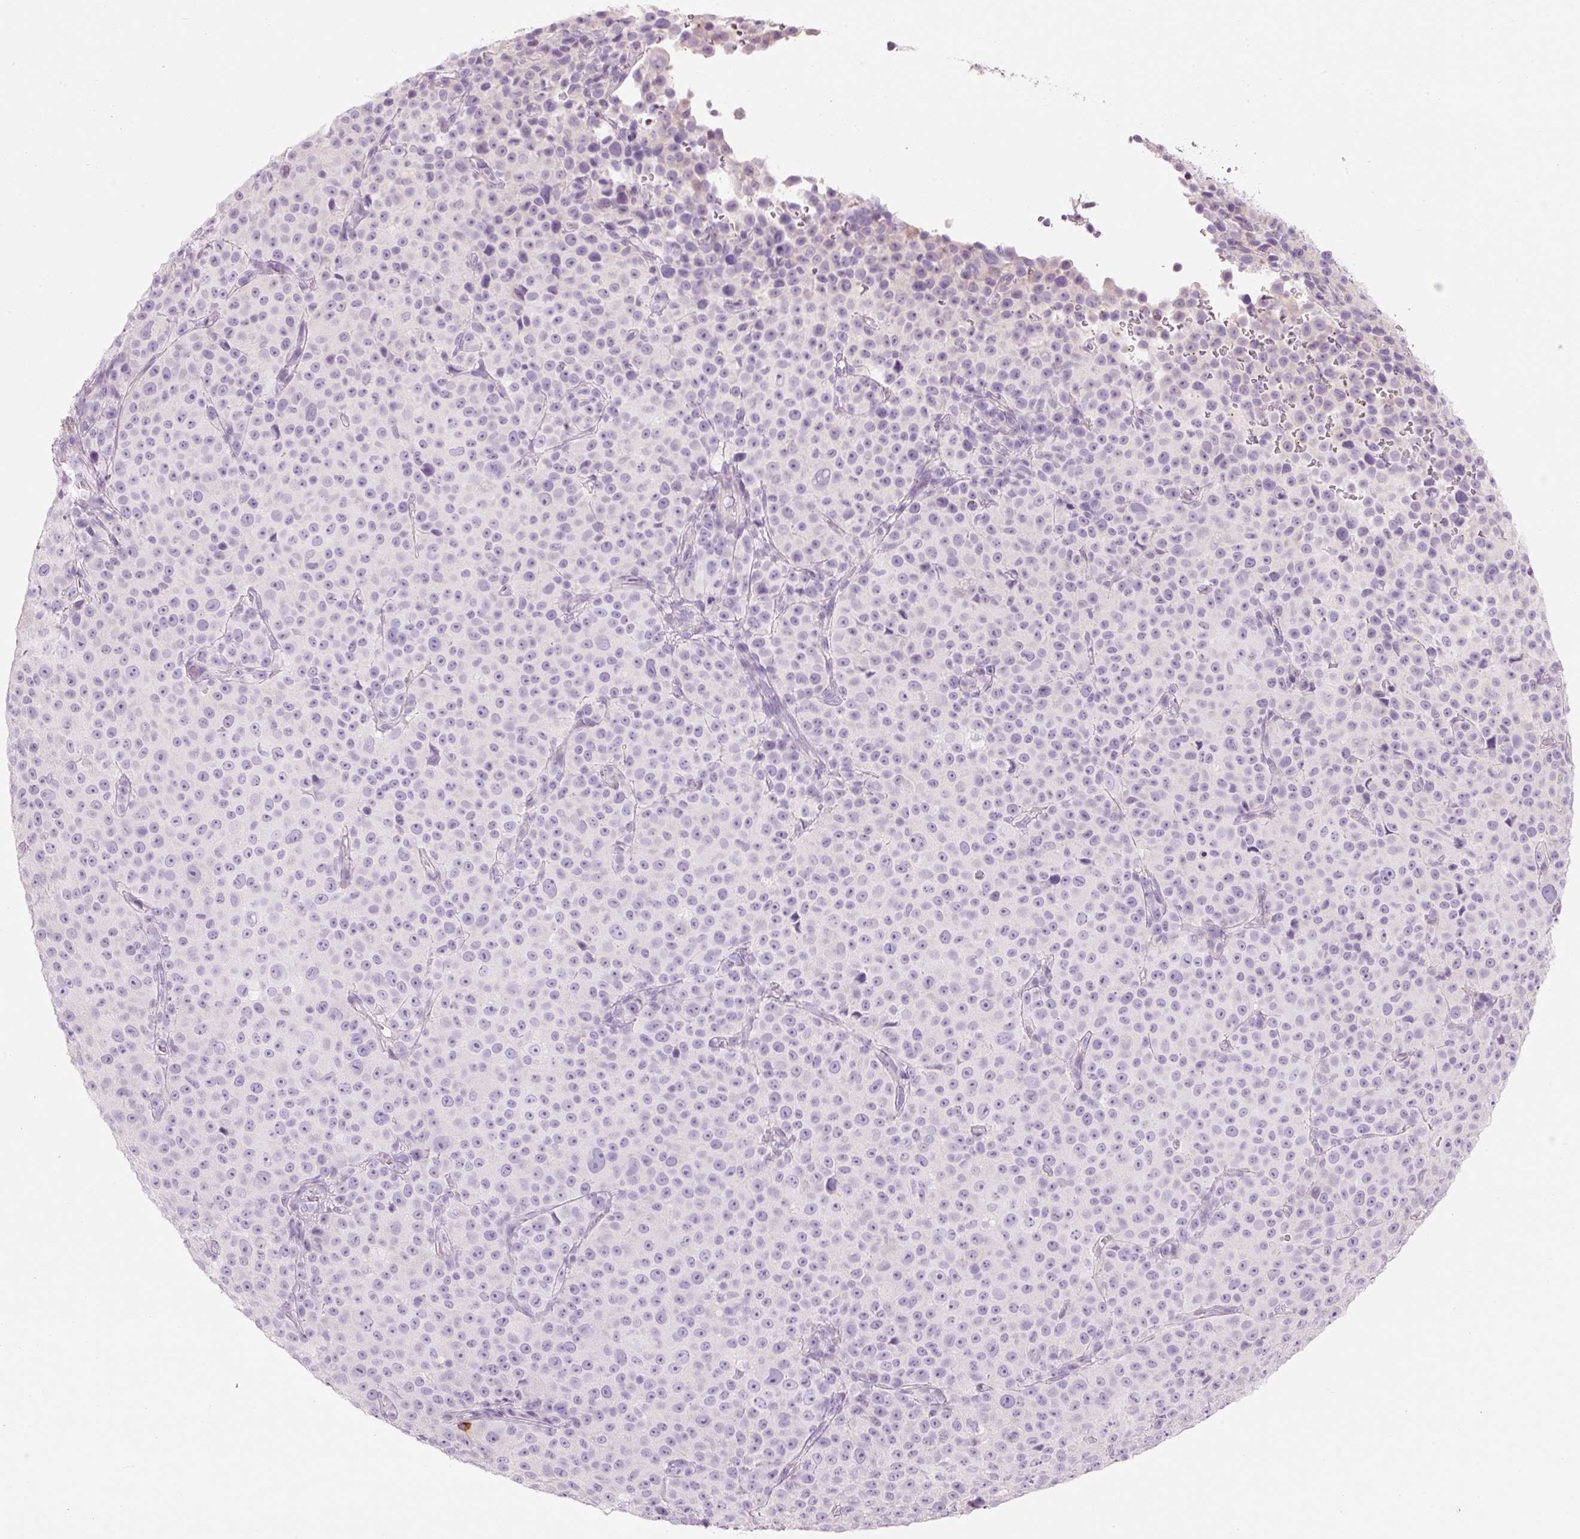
{"staining": {"intensity": "negative", "quantity": "none", "location": "none"}, "tissue": "melanoma", "cell_type": "Tumor cells", "image_type": "cancer", "snomed": [{"axis": "morphology", "description": "Malignant melanoma, Metastatic site"}, {"axis": "topography", "description": "Skin"}, {"axis": "topography", "description": "Lymph node"}], "caption": "Immunohistochemistry of human melanoma displays no expression in tumor cells.", "gene": "CMA1", "patient": {"sex": "male", "age": 66}}